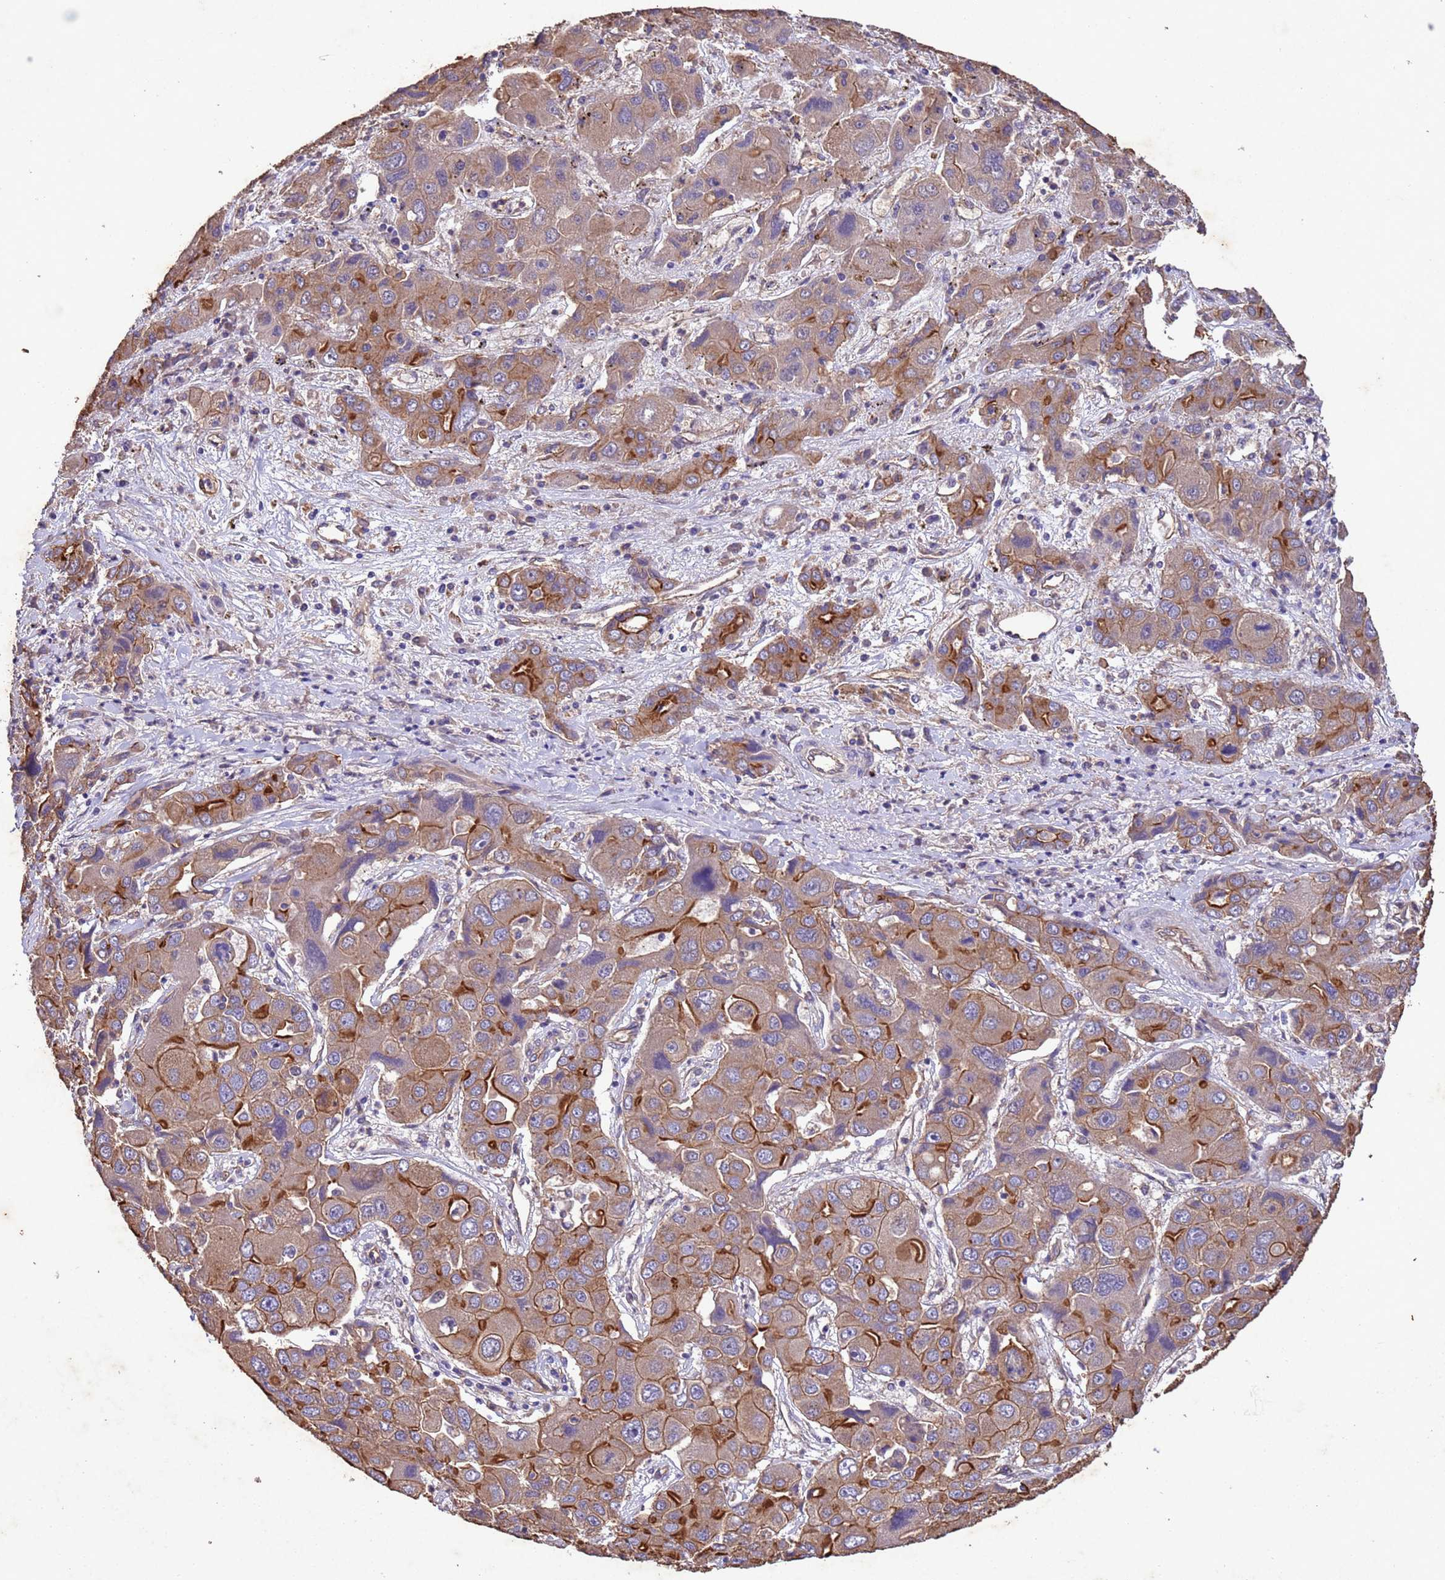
{"staining": {"intensity": "strong", "quantity": "25%-75%", "location": "cytoplasmic/membranous"}, "tissue": "liver cancer", "cell_type": "Tumor cells", "image_type": "cancer", "snomed": [{"axis": "morphology", "description": "Cholangiocarcinoma"}, {"axis": "topography", "description": "Liver"}], "caption": "Liver cancer (cholangiocarcinoma) stained with DAB (3,3'-diaminobenzidine) IHC exhibits high levels of strong cytoplasmic/membranous expression in about 25%-75% of tumor cells. (IHC, brightfield microscopy, high magnification).", "gene": "MTX3", "patient": {"sex": "male", "age": 67}}